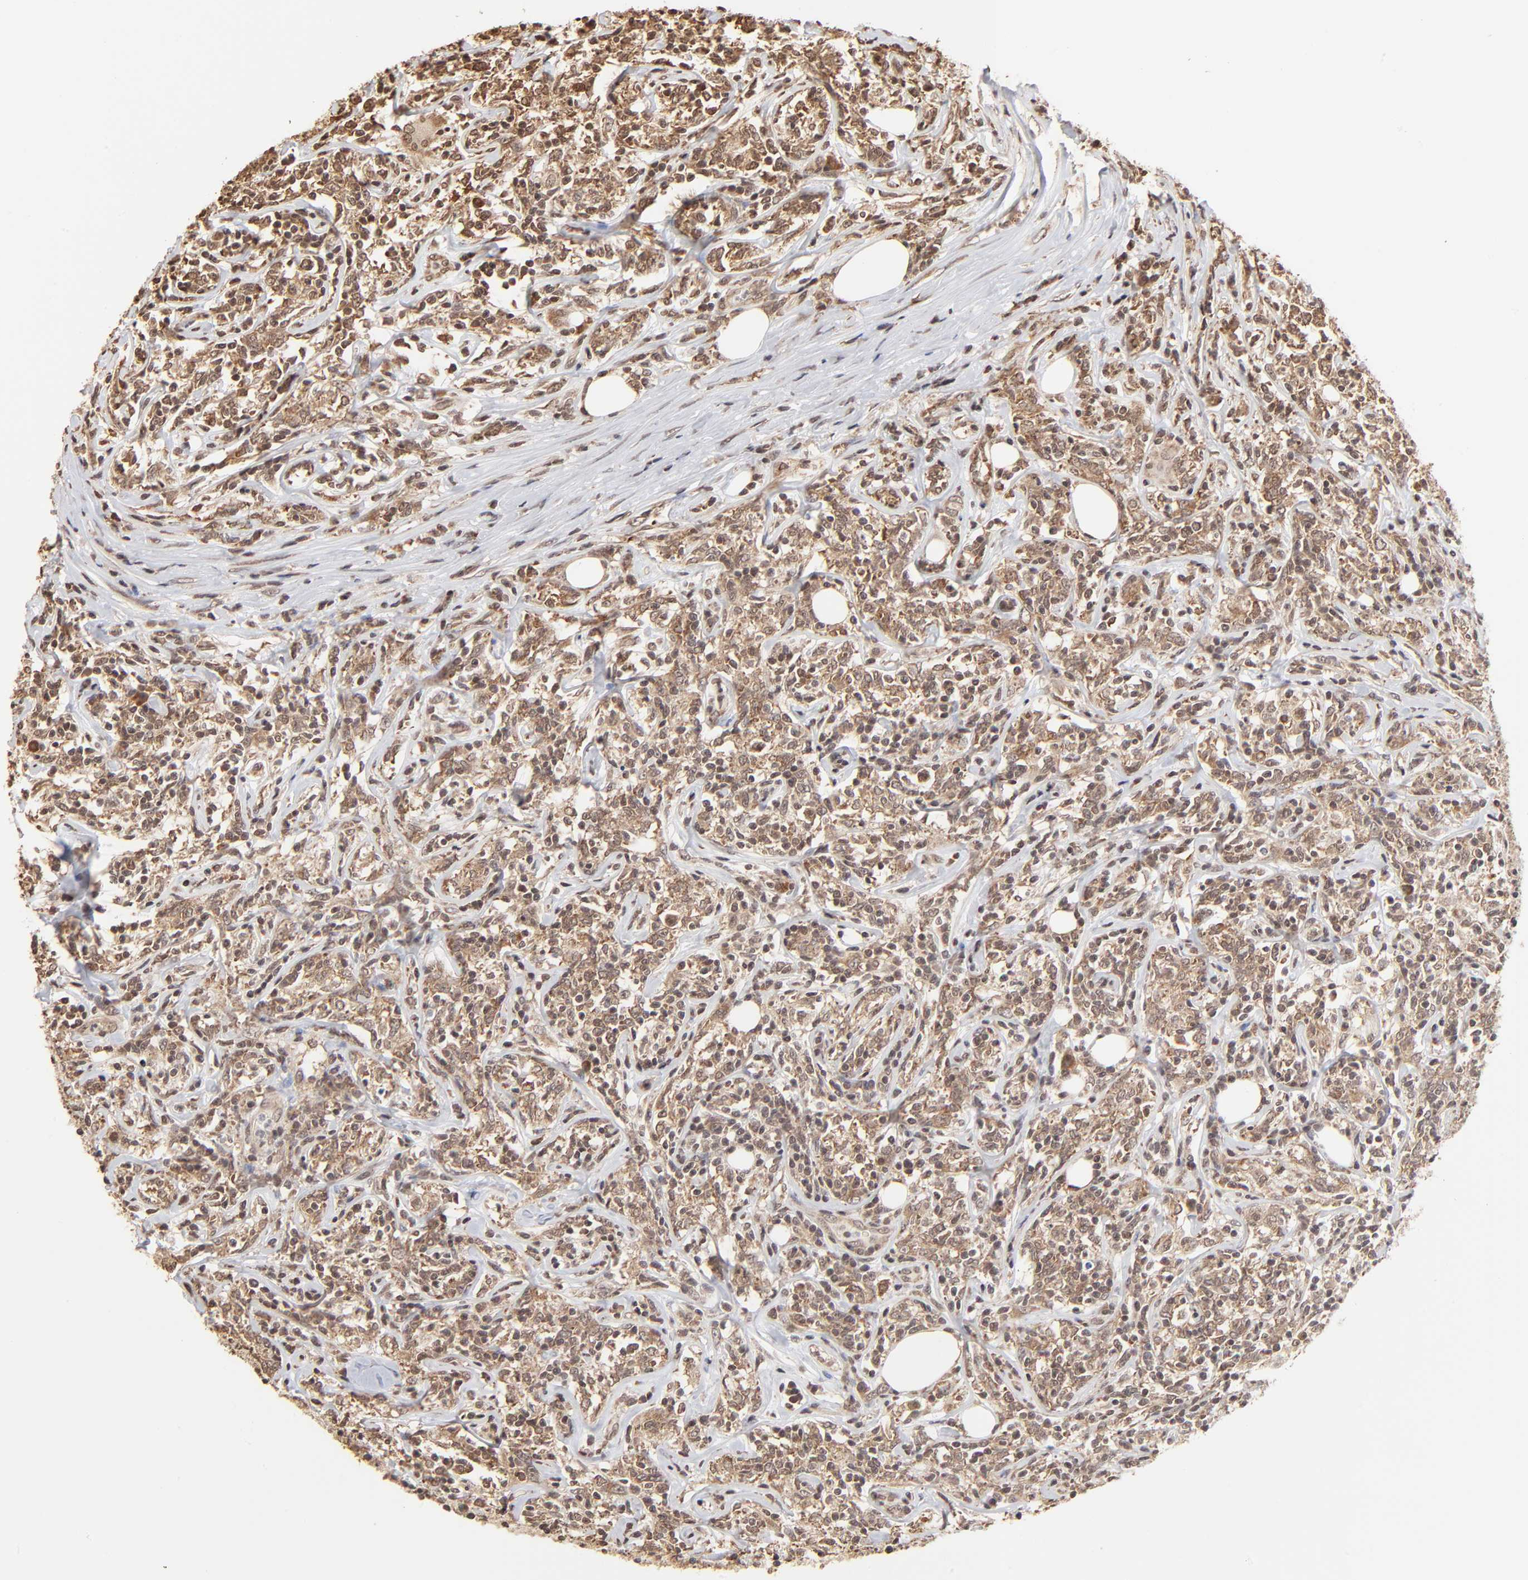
{"staining": {"intensity": "weak", "quantity": "25%-75%", "location": "cytoplasmic/membranous,nuclear"}, "tissue": "lymphoma", "cell_type": "Tumor cells", "image_type": "cancer", "snomed": [{"axis": "morphology", "description": "Malignant lymphoma, non-Hodgkin's type, High grade"}, {"axis": "topography", "description": "Lymph node"}], "caption": "Human high-grade malignant lymphoma, non-Hodgkin's type stained for a protein (brown) demonstrates weak cytoplasmic/membranous and nuclear positive staining in about 25%-75% of tumor cells.", "gene": "BRPF1", "patient": {"sex": "female", "age": 84}}